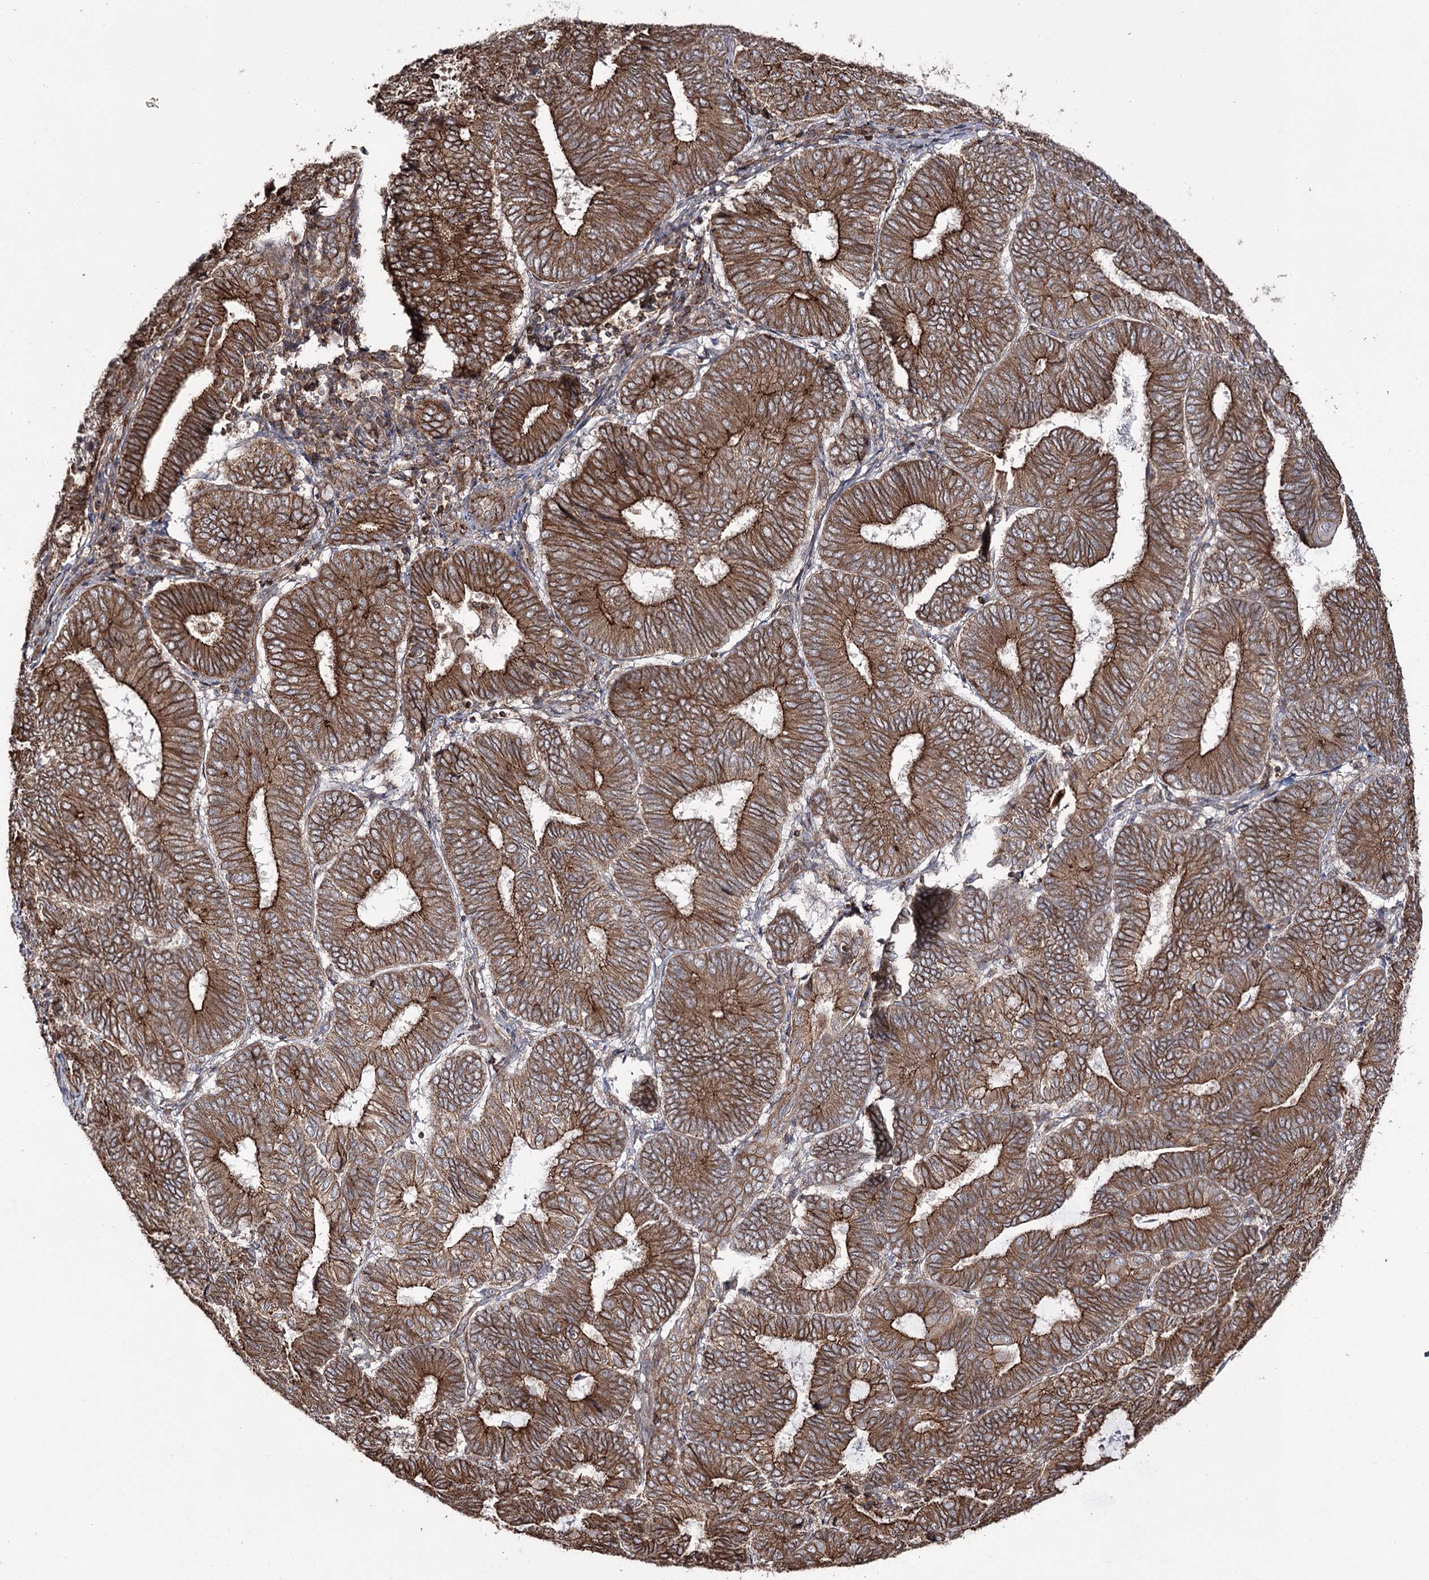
{"staining": {"intensity": "strong", "quantity": ">75%", "location": "cytoplasmic/membranous"}, "tissue": "endometrial cancer", "cell_type": "Tumor cells", "image_type": "cancer", "snomed": [{"axis": "morphology", "description": "Adenocarcinoma, NOS"}, {"axis": "topography", "description": "Endometrium"}], "caption": "Strong cytoplasmic/membranous protein positivity is seen in about >75% of tumor cells in endometrial adenocarcinoma.", "gene": "DHX29", "patient": {"sex": "female", "age": 81}}